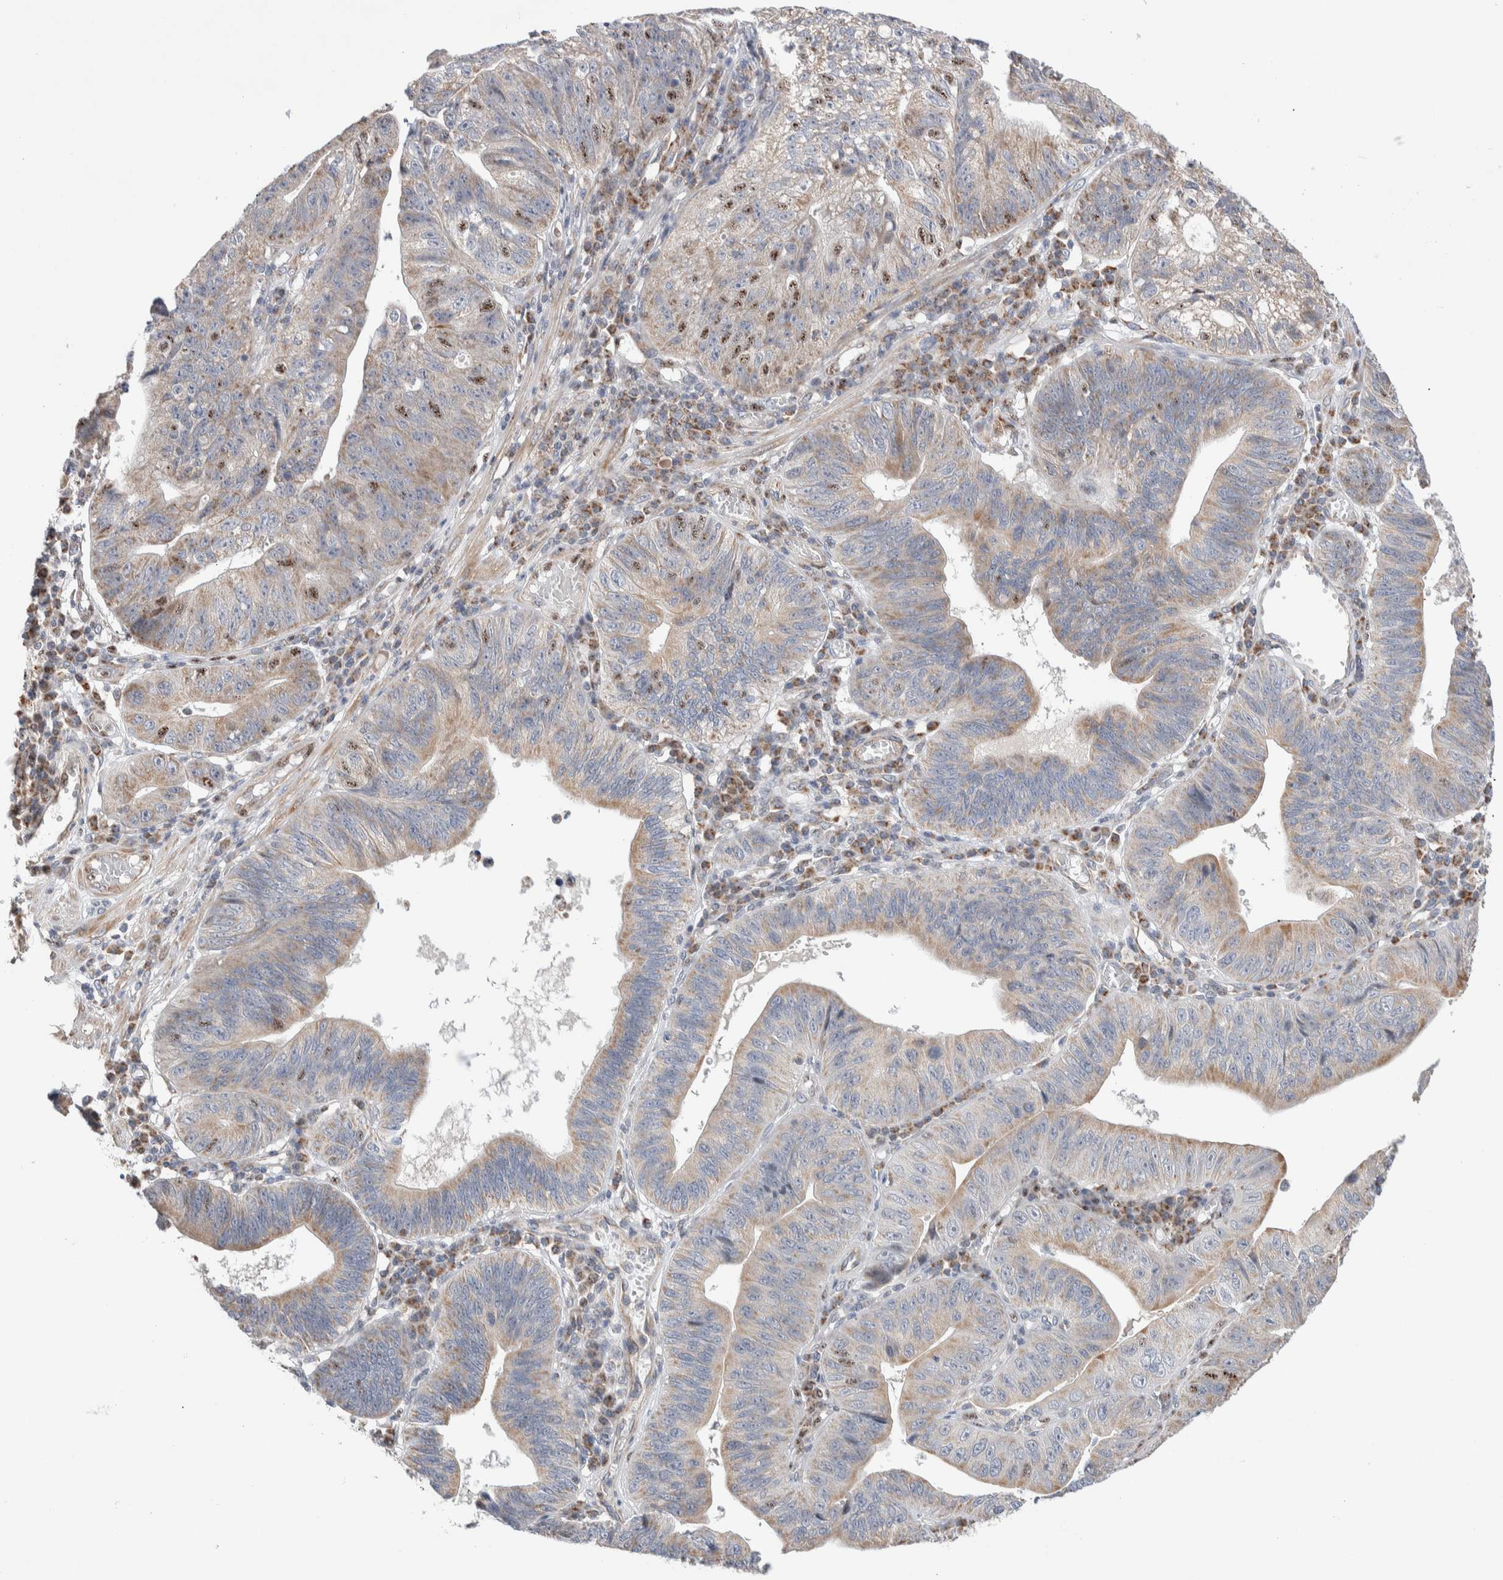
{"staining": {"intensity": "weak", "quantity": ">75%", "location": "cytoplasmic/membranous"}, "tissue": "stomach cancer", "cell_type": "Tumor cells", "image_type": "cancer", "snomed": [{"axis": "morphology", "description": "Adenocarcinoma, NOS"}, {"axis": "topography", "description": "Stomach"}], "caption": "Immunohistochemistry staining of stomach cancer, which demonstrates low levels of weak cytoplasmic/membranous positivity in approximately >75% of tumor cells indicating weak cytoplasmic/membranous protein expression. The staining was performed using DAB (brown) for protein detection and nuclei were counterstained in hematoxylin (blue).", "gene": "ZNF695", "patient": {"sex": "male", "age": 59}}